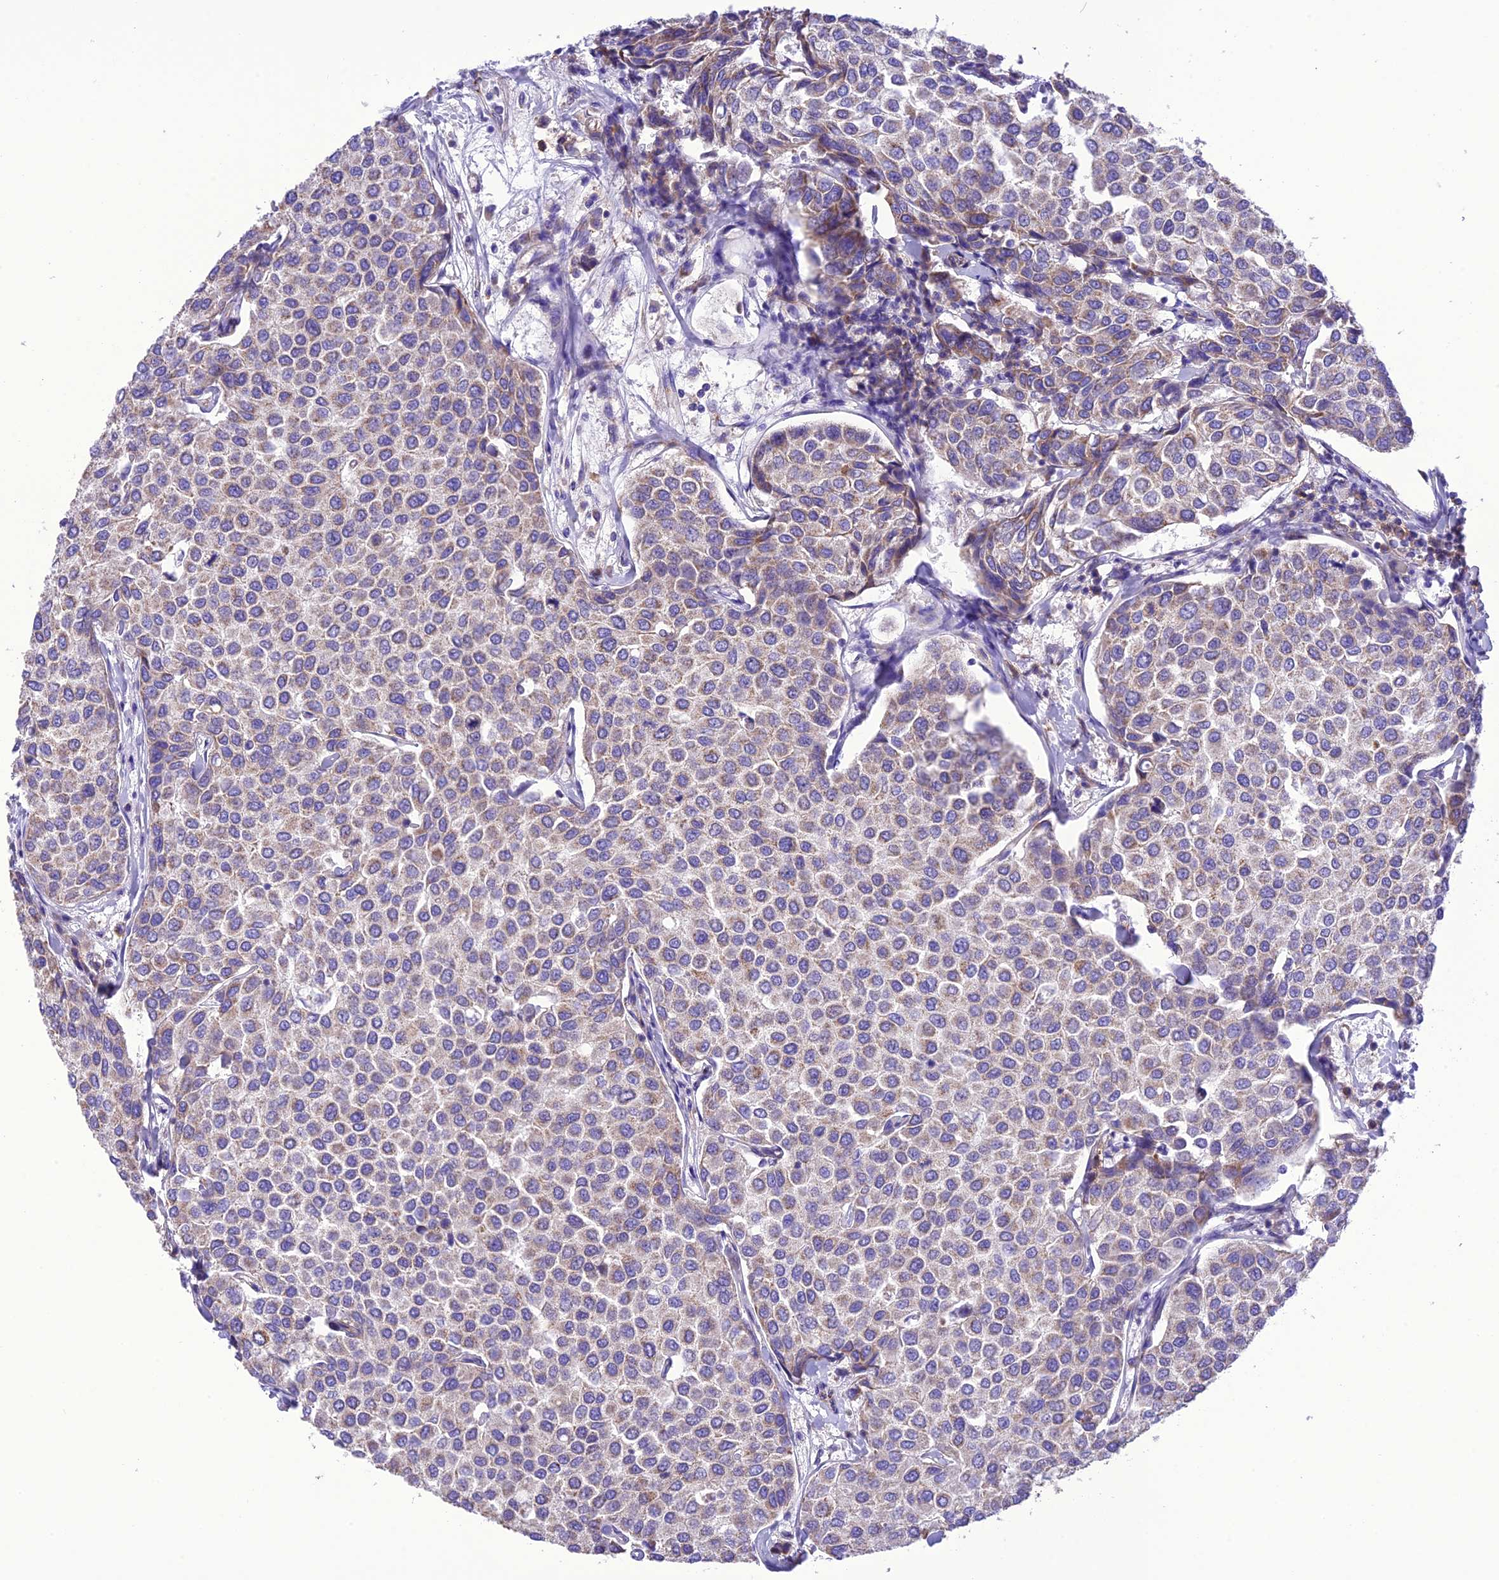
{"staining": {"intensity": "weak", "quantity": "25%-75%", "location": "cytoplasmic/membranous"}, "tissue": "breast cancer", "cell_type": "Tumor cells", "image_type": "cancer", "snomed": [{"axis": "morphology", "description": "Duct carcinoma"}, {"axis": "topography", "description": "Breast"}], "caption": "Approximately 25%-75% of tumor cells in human breast cancer (intraductal carcinoma) show weak cytoplasmic/membranous protein positivity as visualized by brown immunohistochemical staining.", "gene": "MAP3K12", "patient": {"sex": "female", "age": 55}}